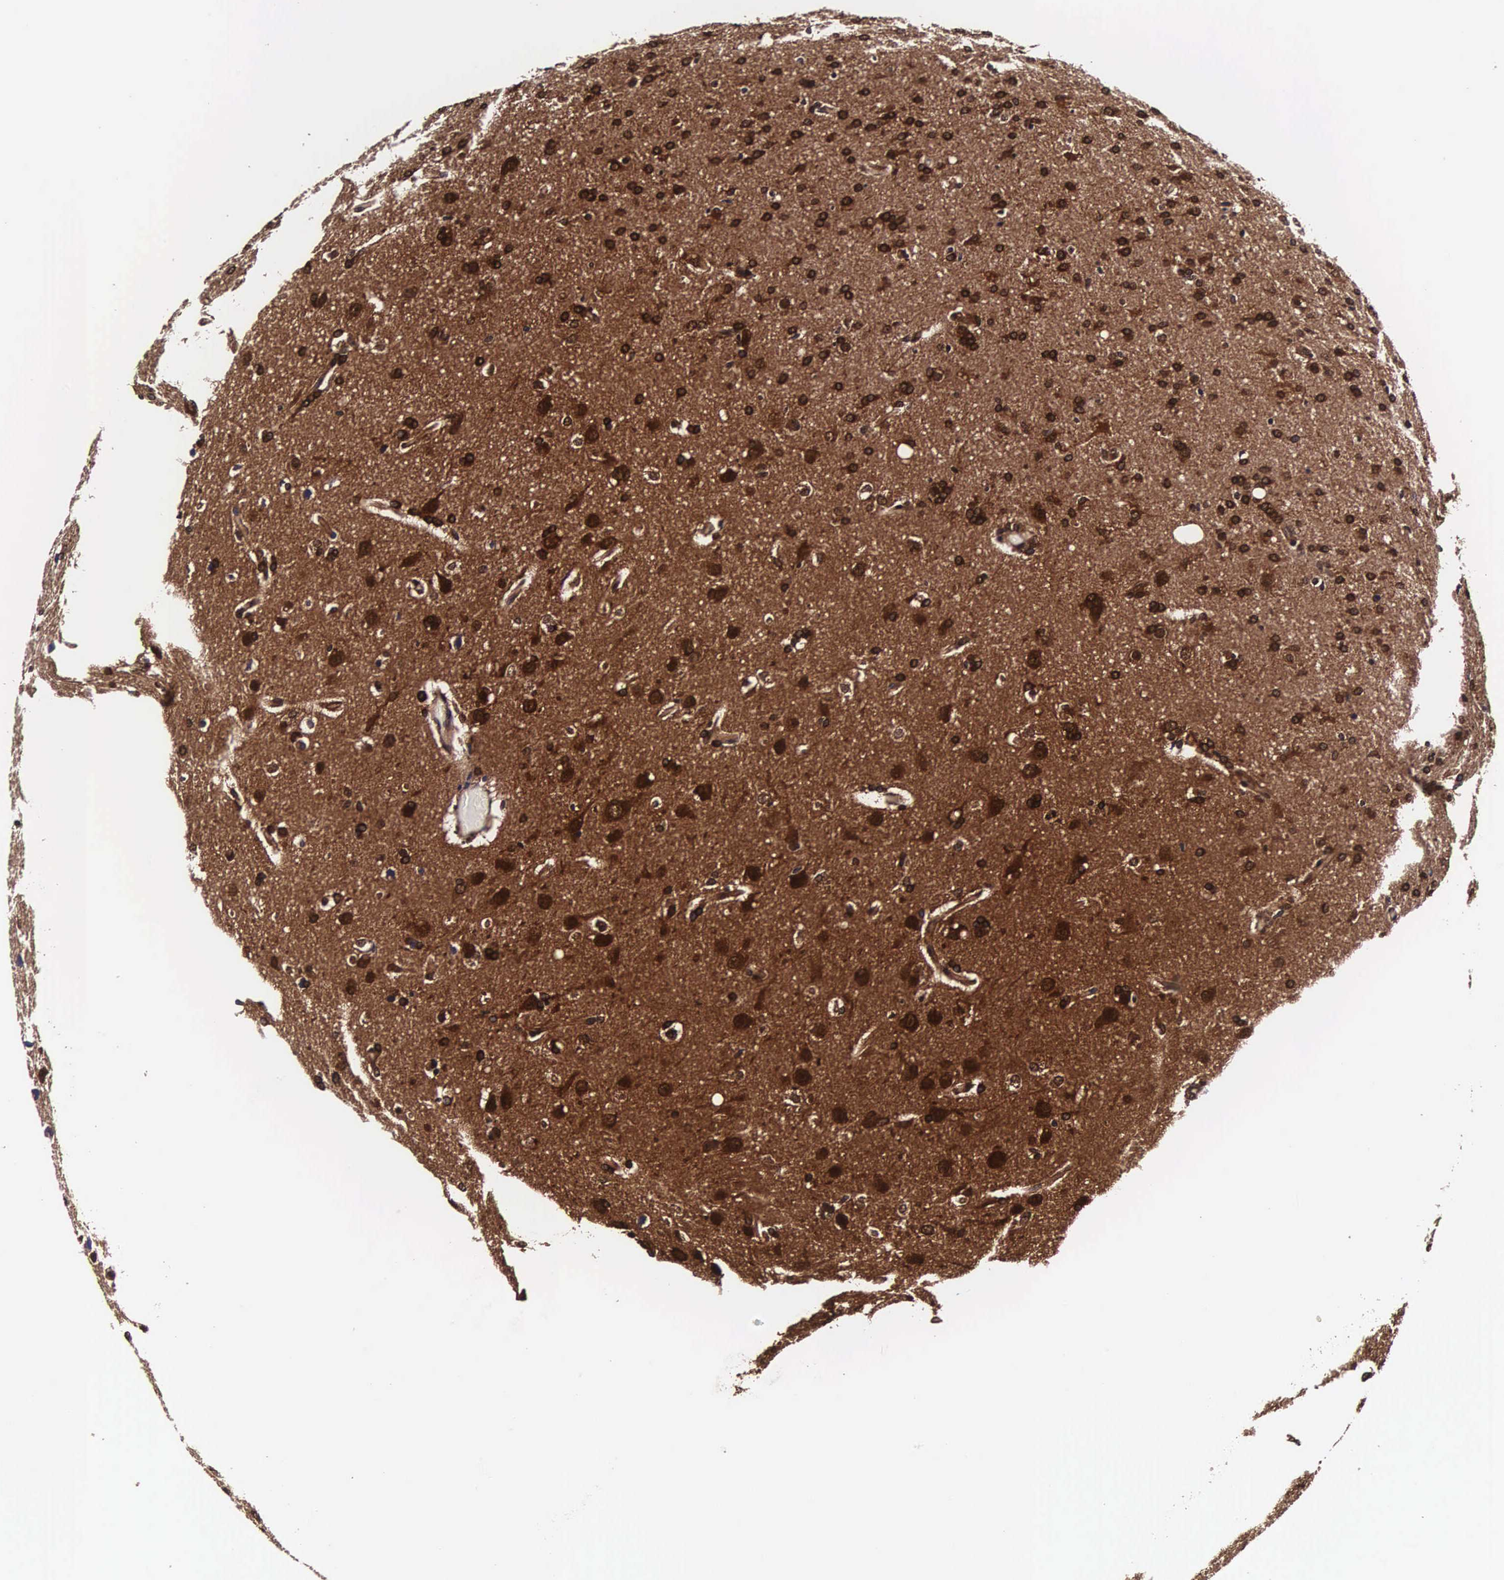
{"staining": {"intensity": "strong", "quantity": ">75%", "location": "cytoplasmic/membranous,nuclear"}, "tissue": "glioma", "cell_type": "Tumor cells", "image_type": "cancer", "snomed": [{"axis": "morphology", "description": "Glioma, malignant, High grade"}, {"axis": "topography", "description": "Brain"}], "caption": "The photomicrograph displays a brown stain indicating the presence of a protein in the cytoplasmic/membranous and nuclear of tumor cells in glioma.", "gene": "TECPR2", "patient": {"sex": "male", "age": 68}}